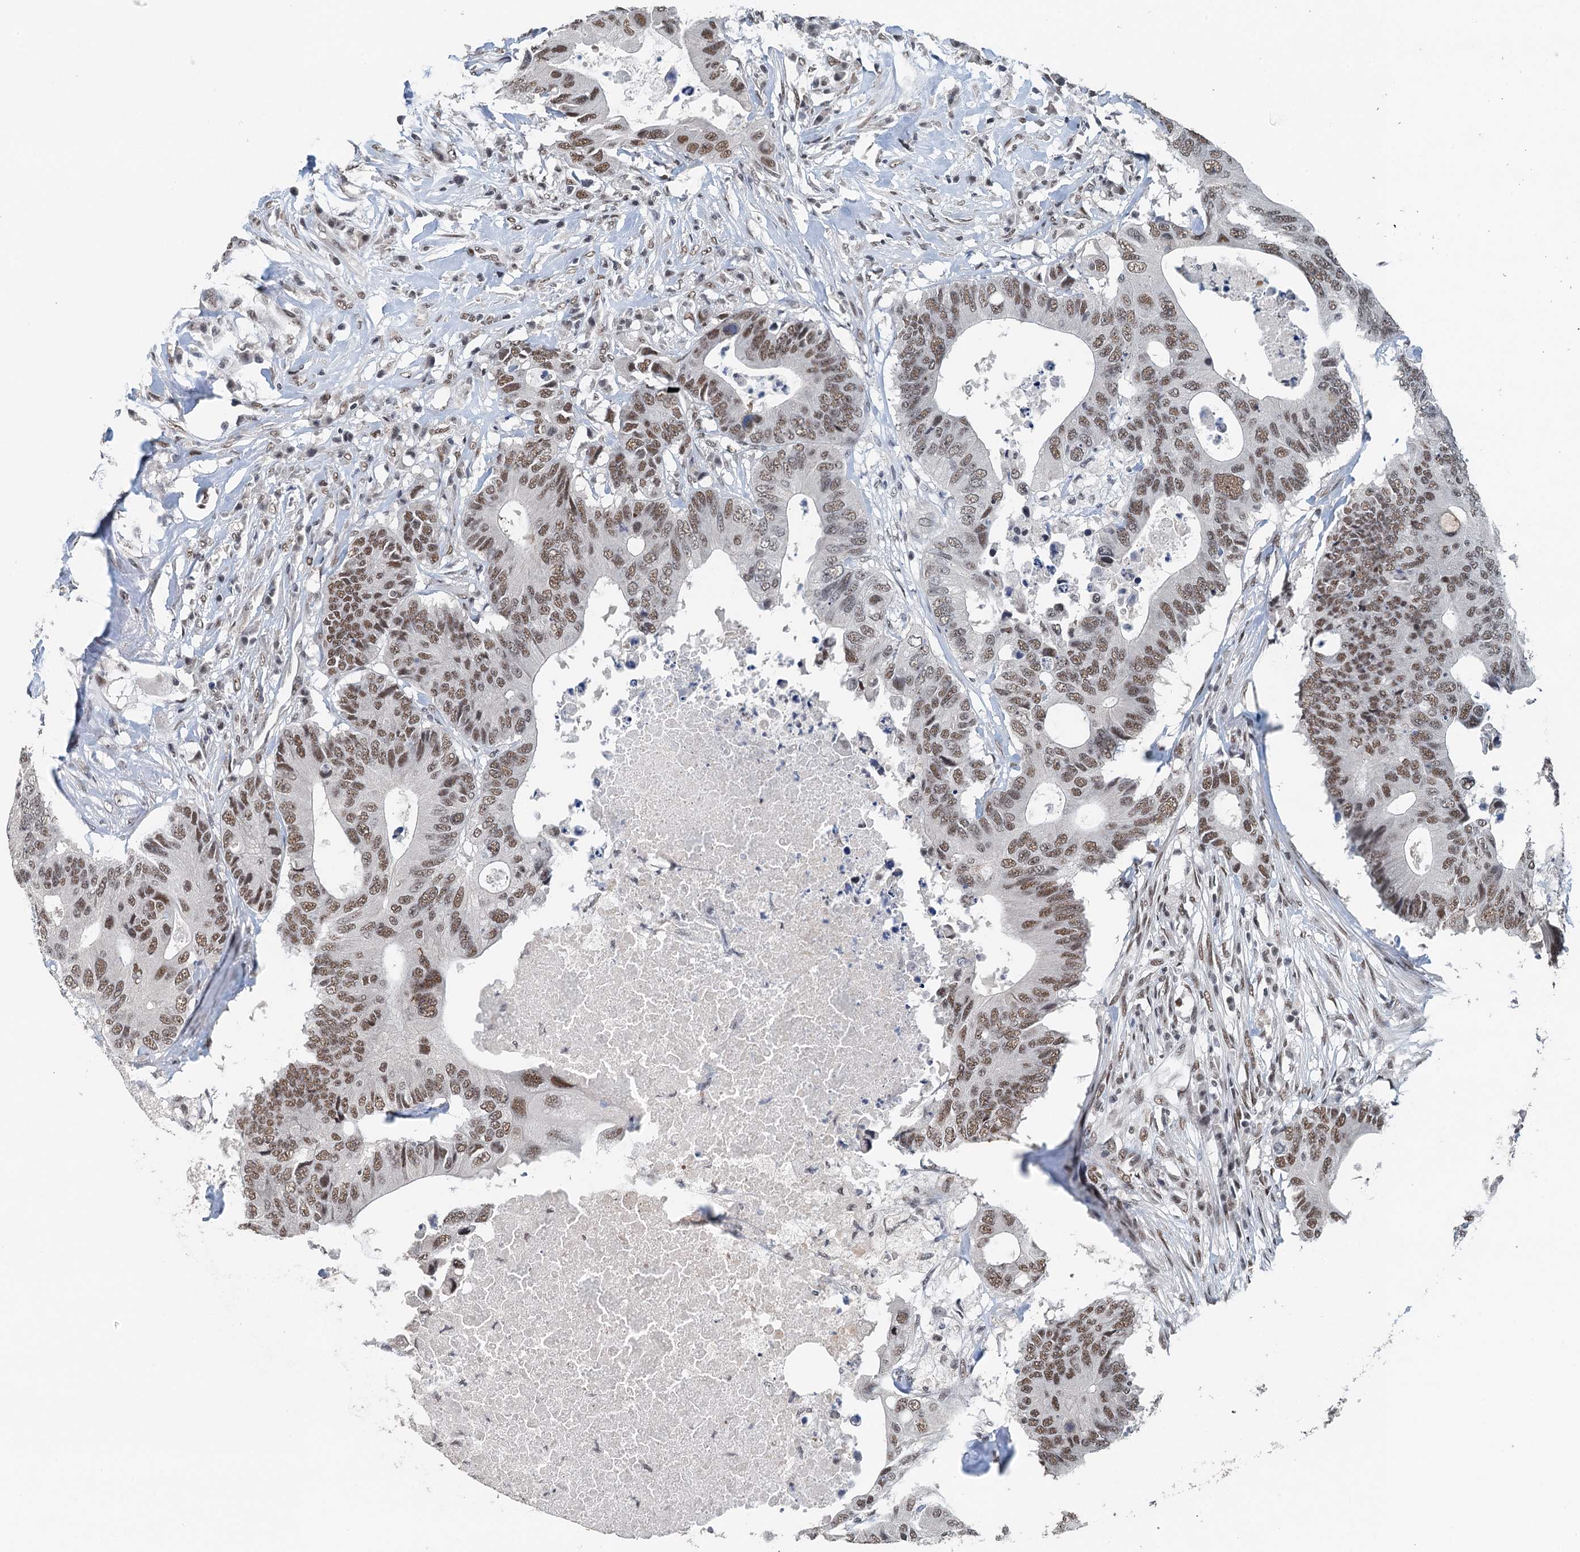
{"staining": {"intensity": "moderate", "quantity": ">75%", "location": "nuclear"}, "tissue": "colorectal cancer", "cell_type": "Tumor cells", "image_type": "cancer", "snomed": [{"axis": "morphology", "description": "Adenocarcinoma, NOS"}, {"axis": "topography", "description": "Colon"}], "caption": "This photomicrograph displays immunohistochemistry (IHC) staining of colorectal cancer, with medium moderate nuclear staining in about >75% of tumor cells.", "gene": "MTA3", "patient": {"sex": "male", "age": 71}}